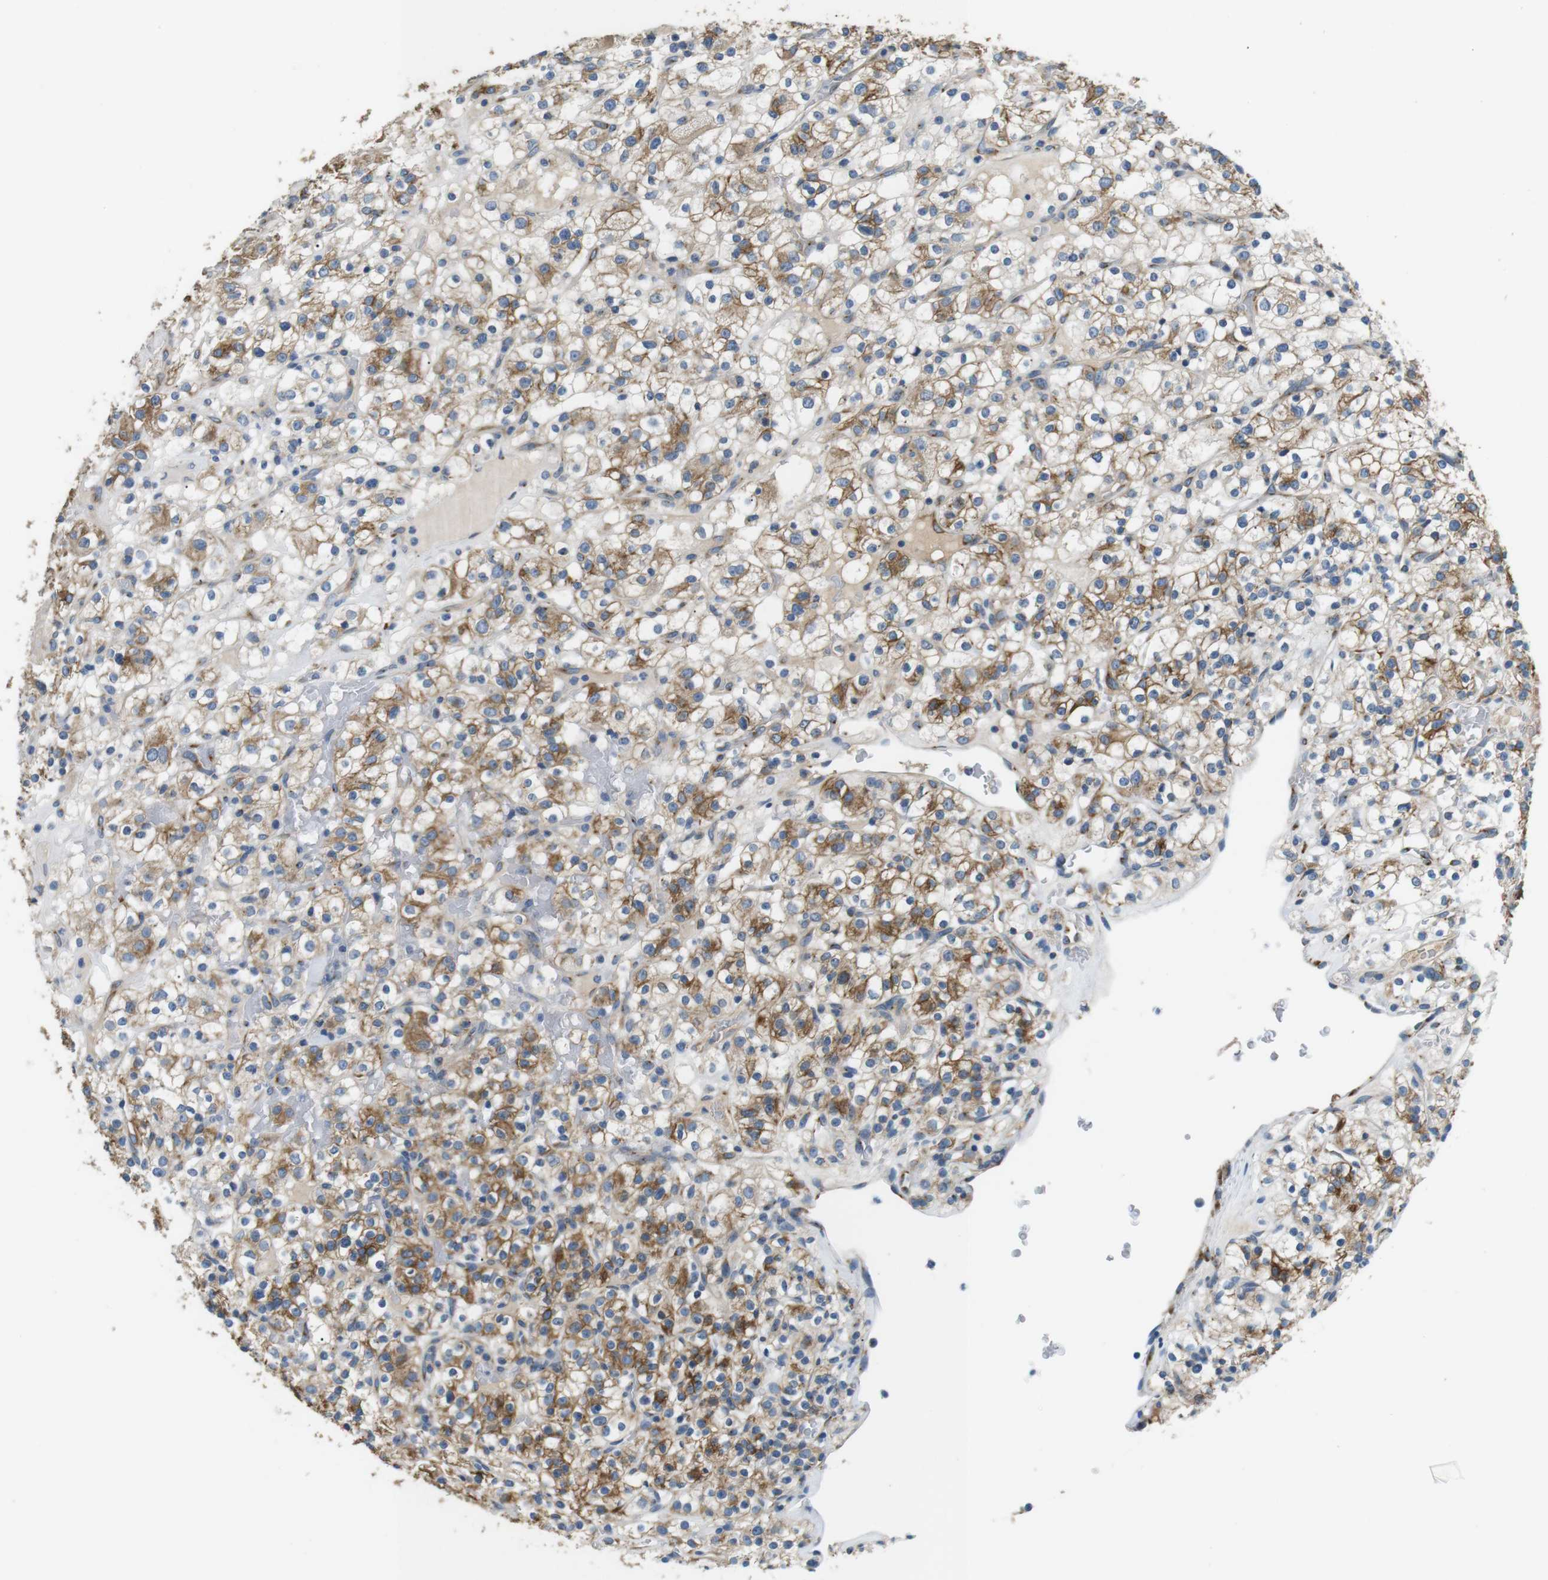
{"staining": {"intensity": "moderate", "quantity": ">75%", "location": "cytoplasmic/membranous"}, "tissue": "renal cancer", "cell_type": "Tumor cells", "image_type": "cancer", "snomed": [{"axis": "morphology", "description": "Normal tissue, NOS"}, {"axis": "morphology", "description": "Adenocarcinoma, NOS"}, {"axis": "topography", "description": "Kidney"}], "caption": "This is an image of immunohistochemistry staining of renal adenocarcinoma, which shows moderate positivity in the cytoplasmic/membranous of tumor cells.", "gene": "UNC5CL", "patient": {"sex": "female", "age": 72}}